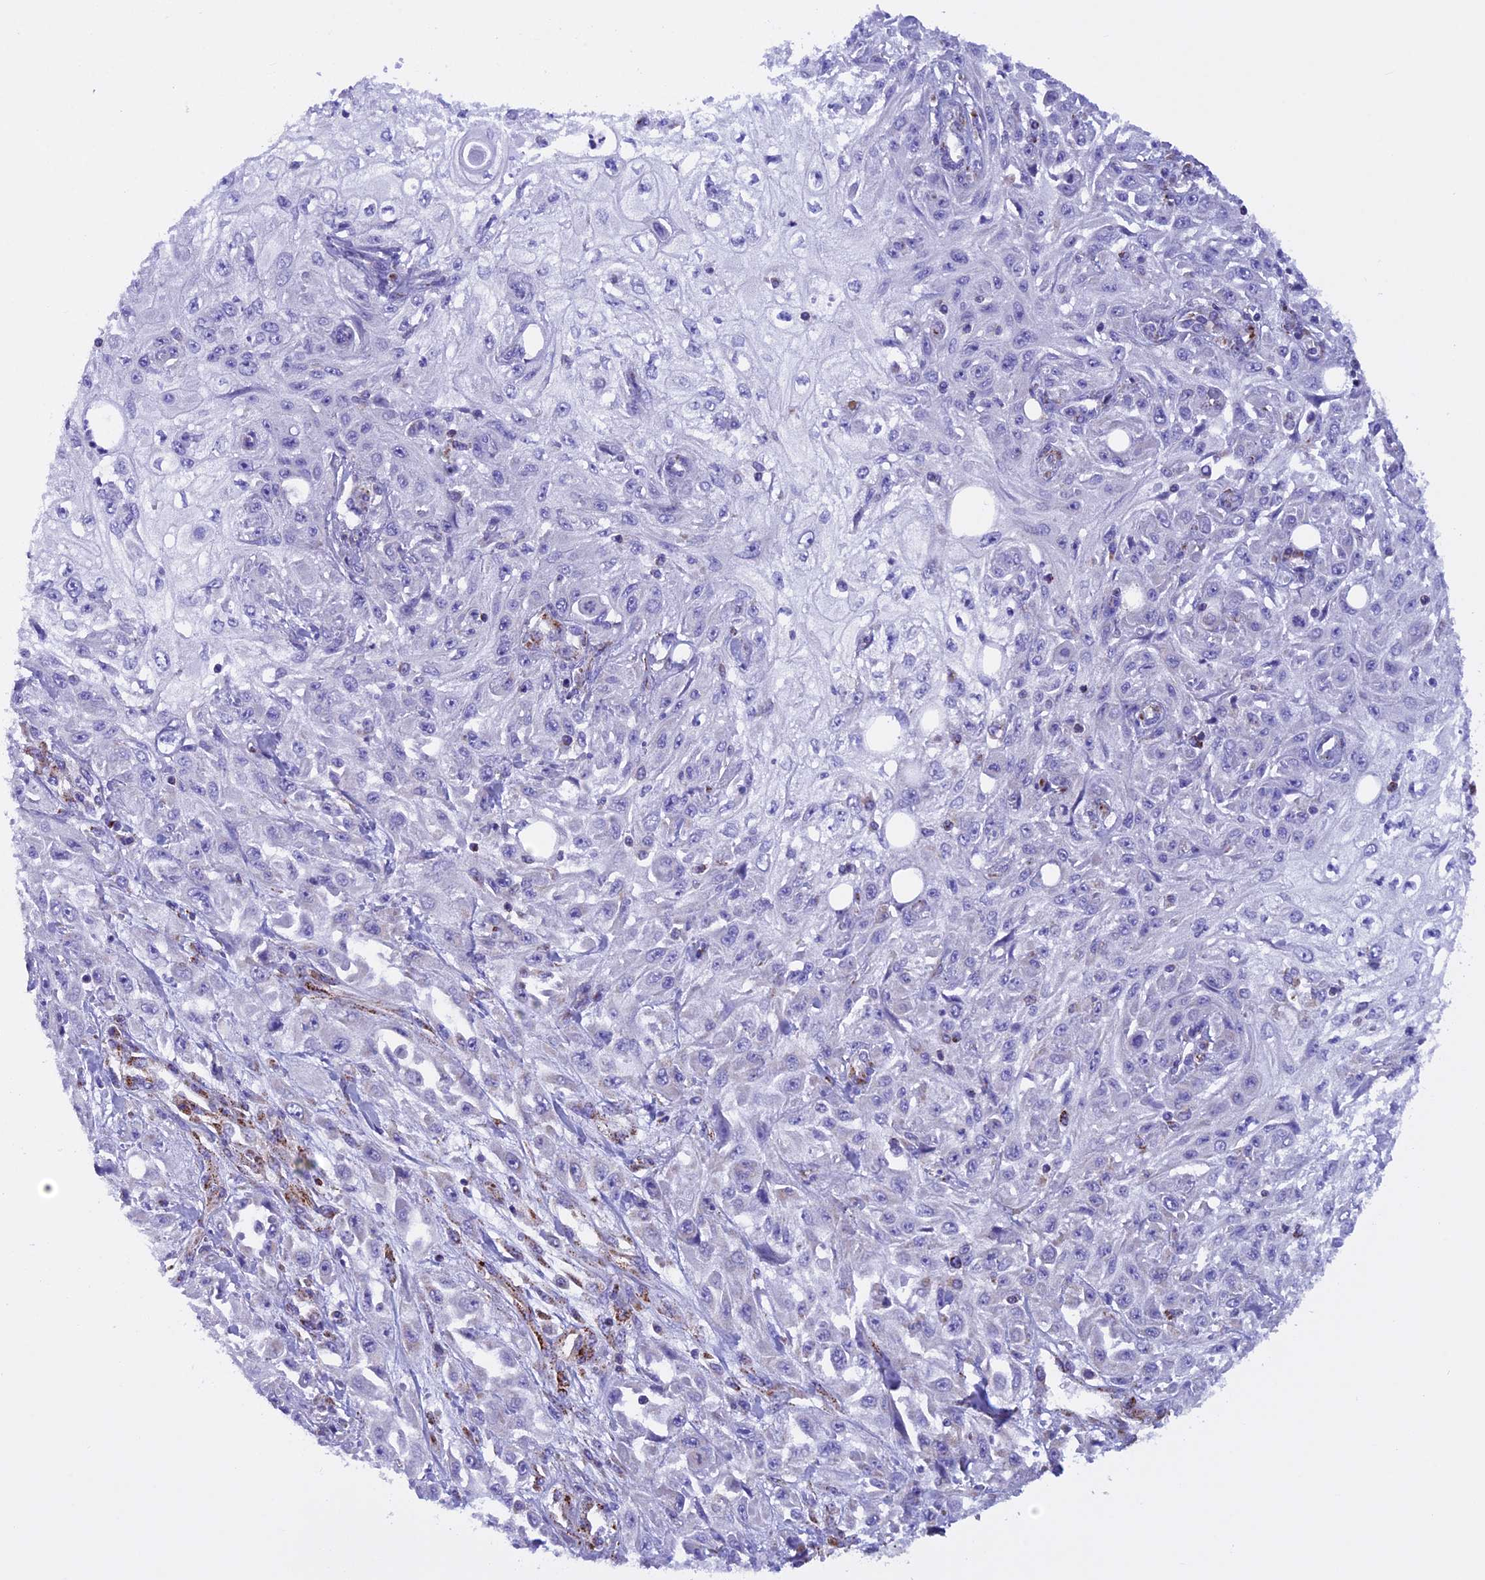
{"staining": {"intensity": "negative", "quantity": "none", "location": "none"}, "tissue": "skin cancer", "cell_type": "Tumor cells", "image_type": "cancer", "snomed": [{"axis": "morphology", "description": "Squamous cell carcinoma, NOS"}, {"axis": "morphology", "description": "Squamous cell carcinoma, metastatic, NOS"}, {"axis": "topography", "description": "Skin"}, {"axis": "topography", "description": "Lymph node"}], "caption": "Immunohistochemistry of skin cancer demonstrates no staining in tumor cells.", "gene": "SLC8B1", "patient": {"sex": "male", "age": 75}}